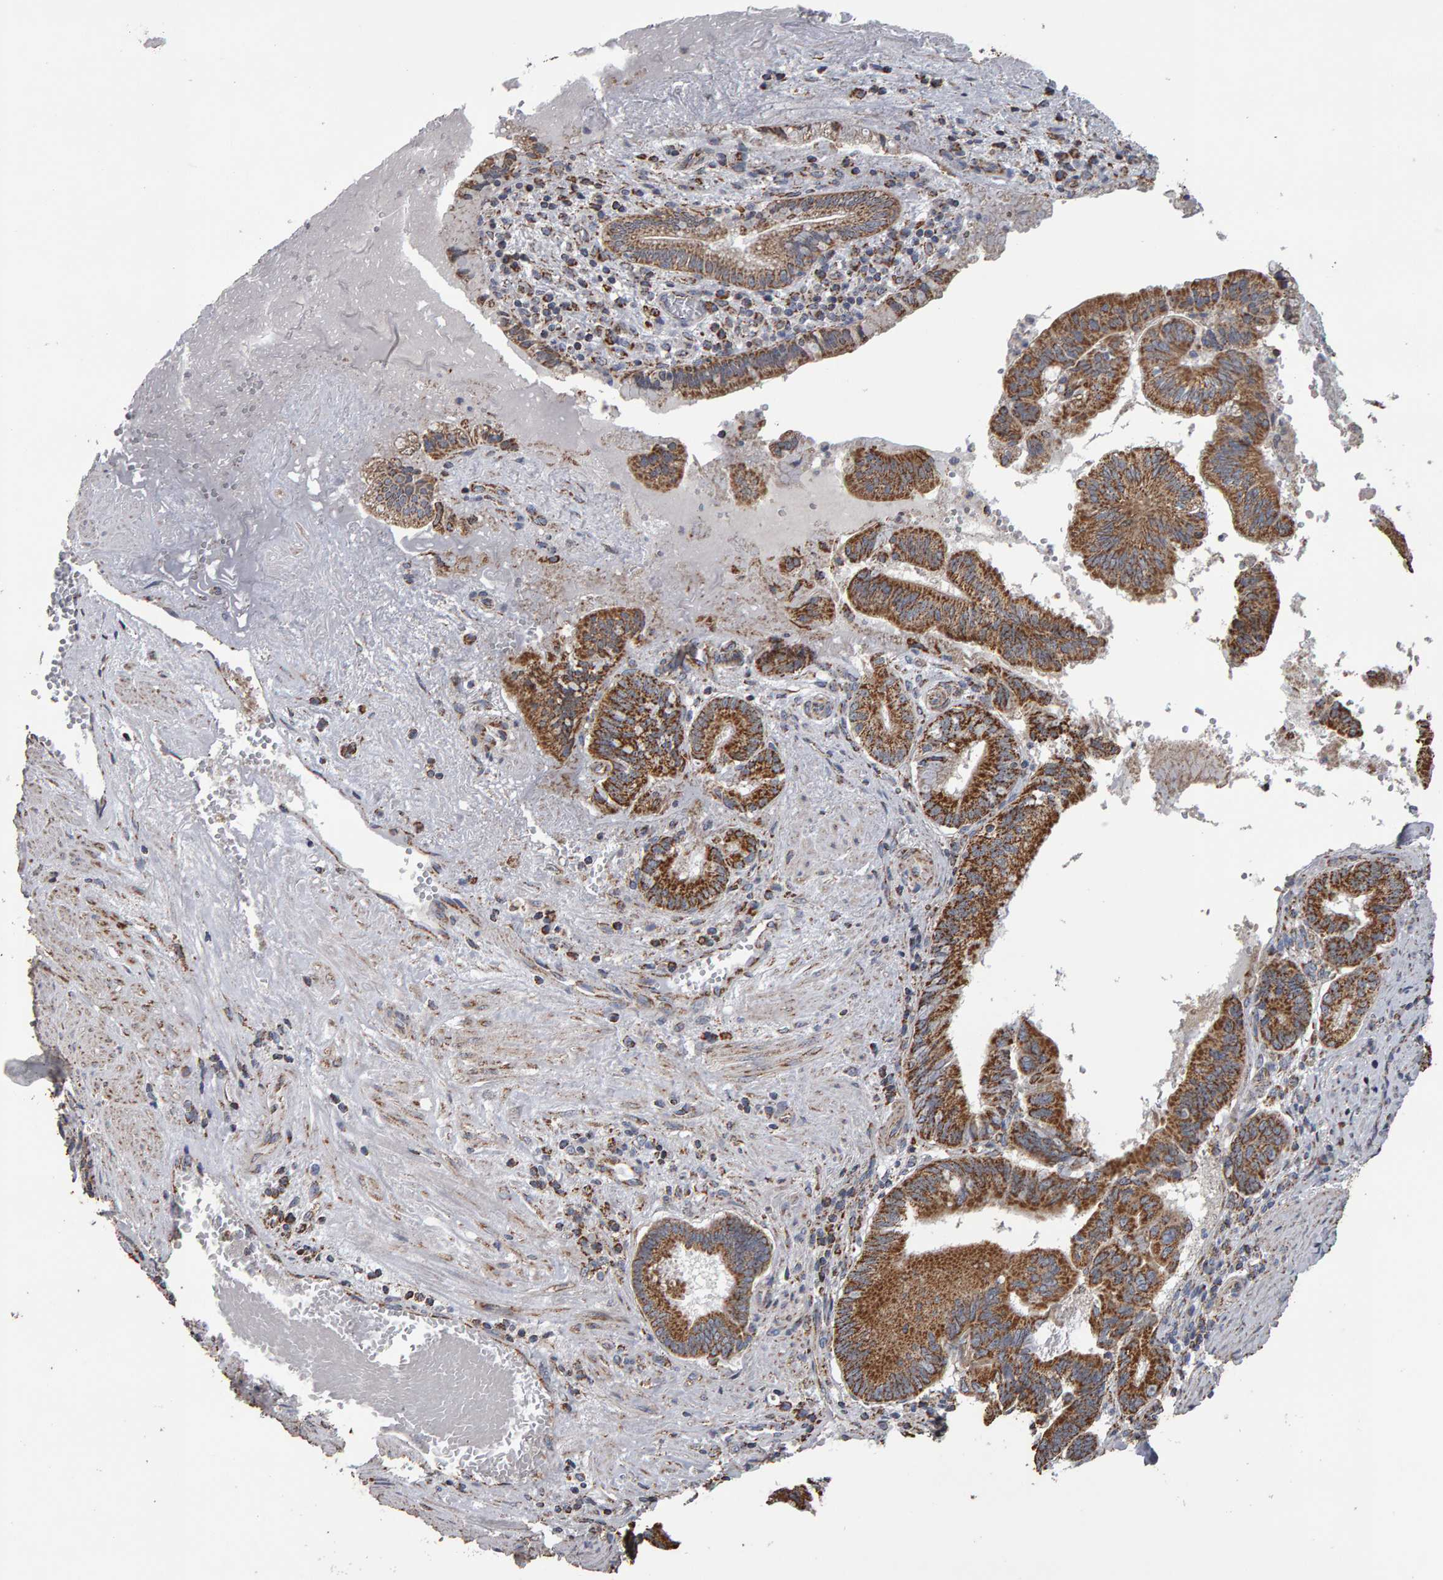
{"staining": {"intensity": "moderate", "quantity": ">75%", "location": "cytoplasmic/membranous"}, "tissue": "pancreatic cancer", "cell_type": "Tumor cells", "image_type": "cancer", "snomed": [{"axis": "morphology", "description": "Adenocarcinoma, NOS"}, {"axis": "topography", "description": "Pancreas"}], "caption": "Approximately >75% of tumor cells in human pancreatic cancer (adenocarcinoma) reveal moderate cytoplasmic/membranous protein staining as visualized by brown immunohistochemical staining.", "gene": "TOM1L1", "patient": {"sex": "male", "age": 82}}